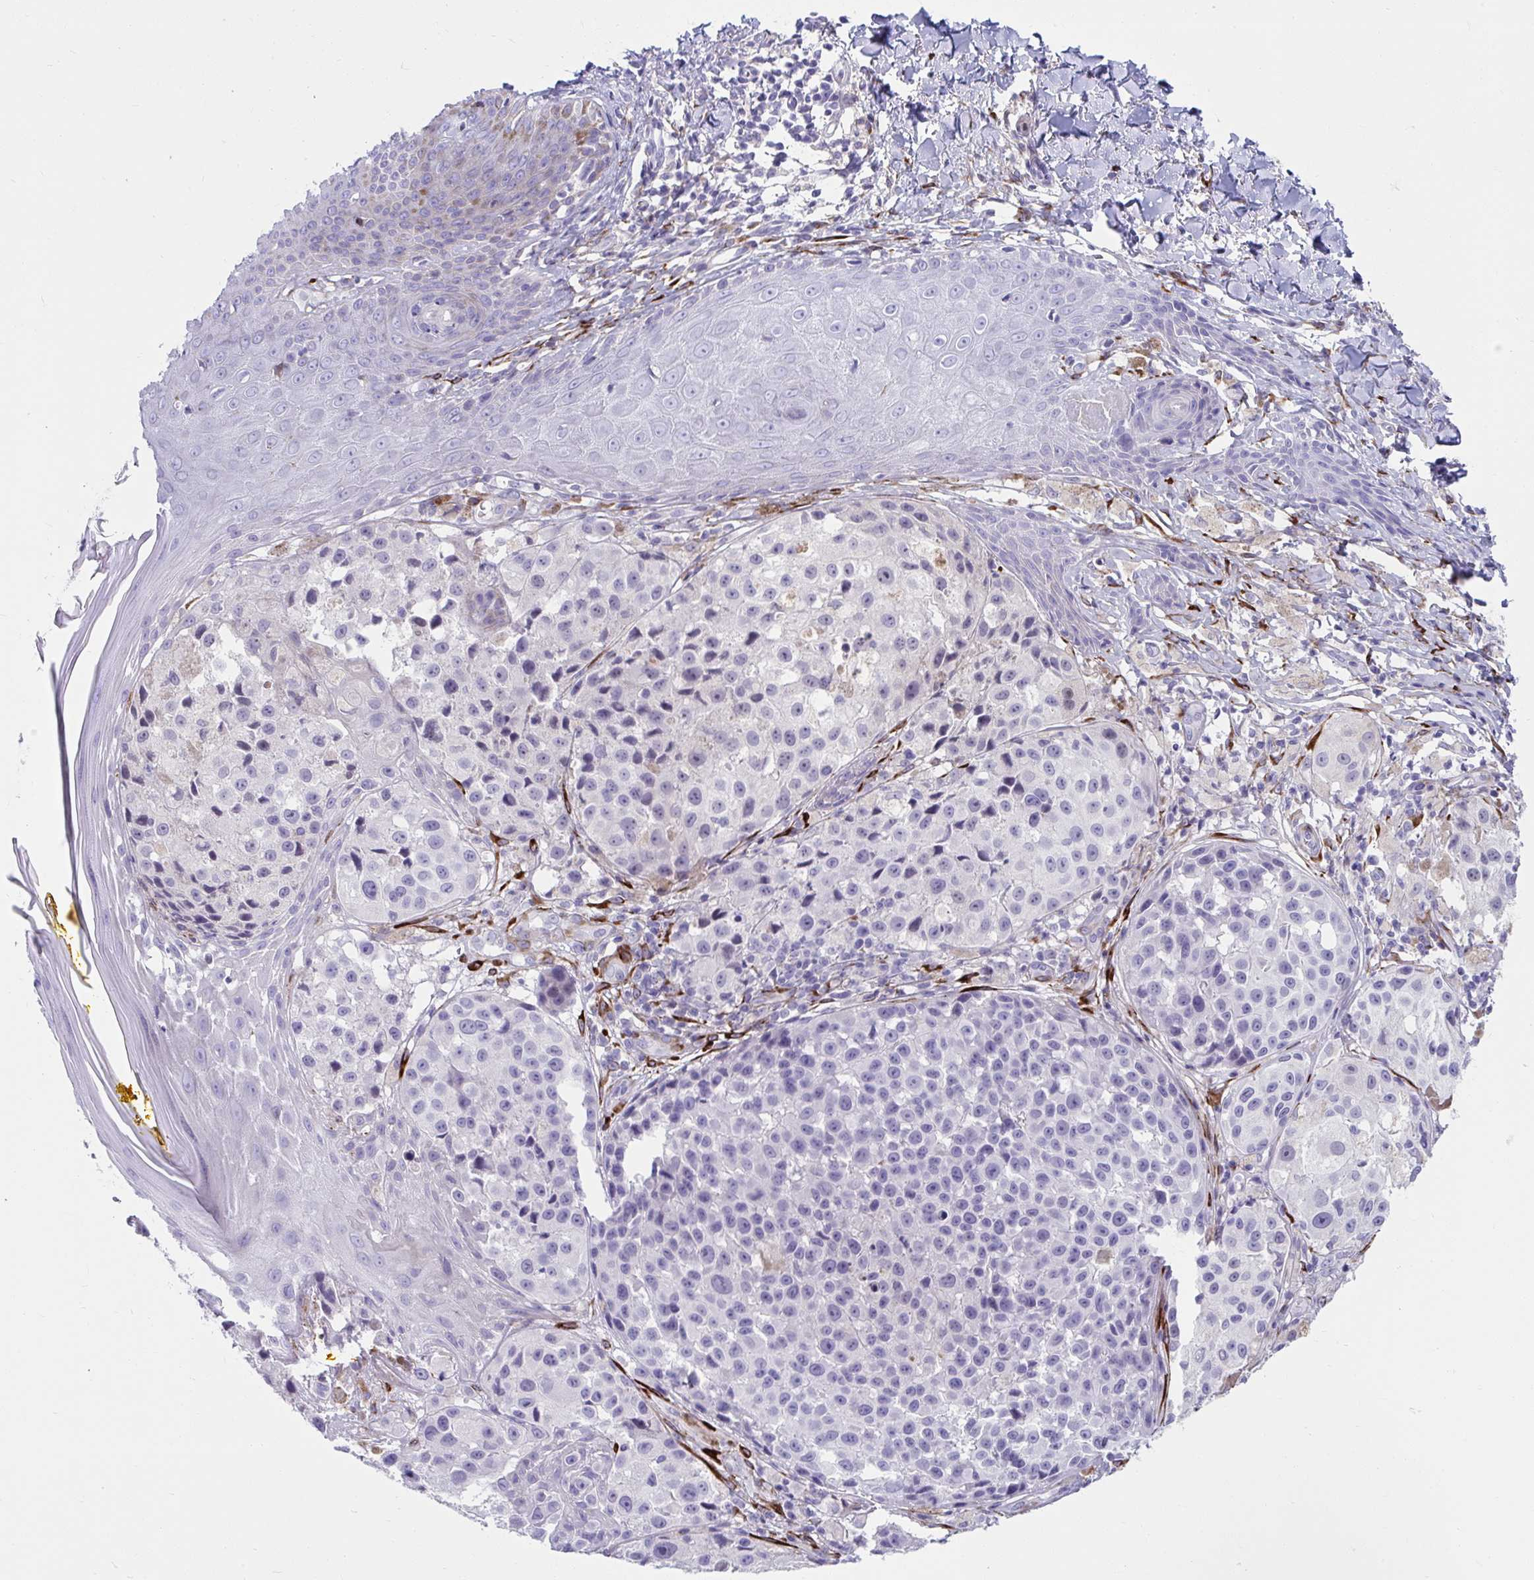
{"staining": {"intensity": "negative", "quantity": "none", "location": "none"}, "tissue": "melanoma", "cell_type": "Tumor cells", "image_type": "cancer", "snomed": [{"axis": "morphology", "description": "Malignant melanoma, NOS"}, {"axis": "topography", "description": "Skin"}], "caption": "Protein analysis of melanoma displays no significant expression in tumor cells. (Brightfield microscopy of DAB immunohistochemistry at high magnification).", "gene": "GRXCR2", "patient": {"sex": "male", "age": 39}}